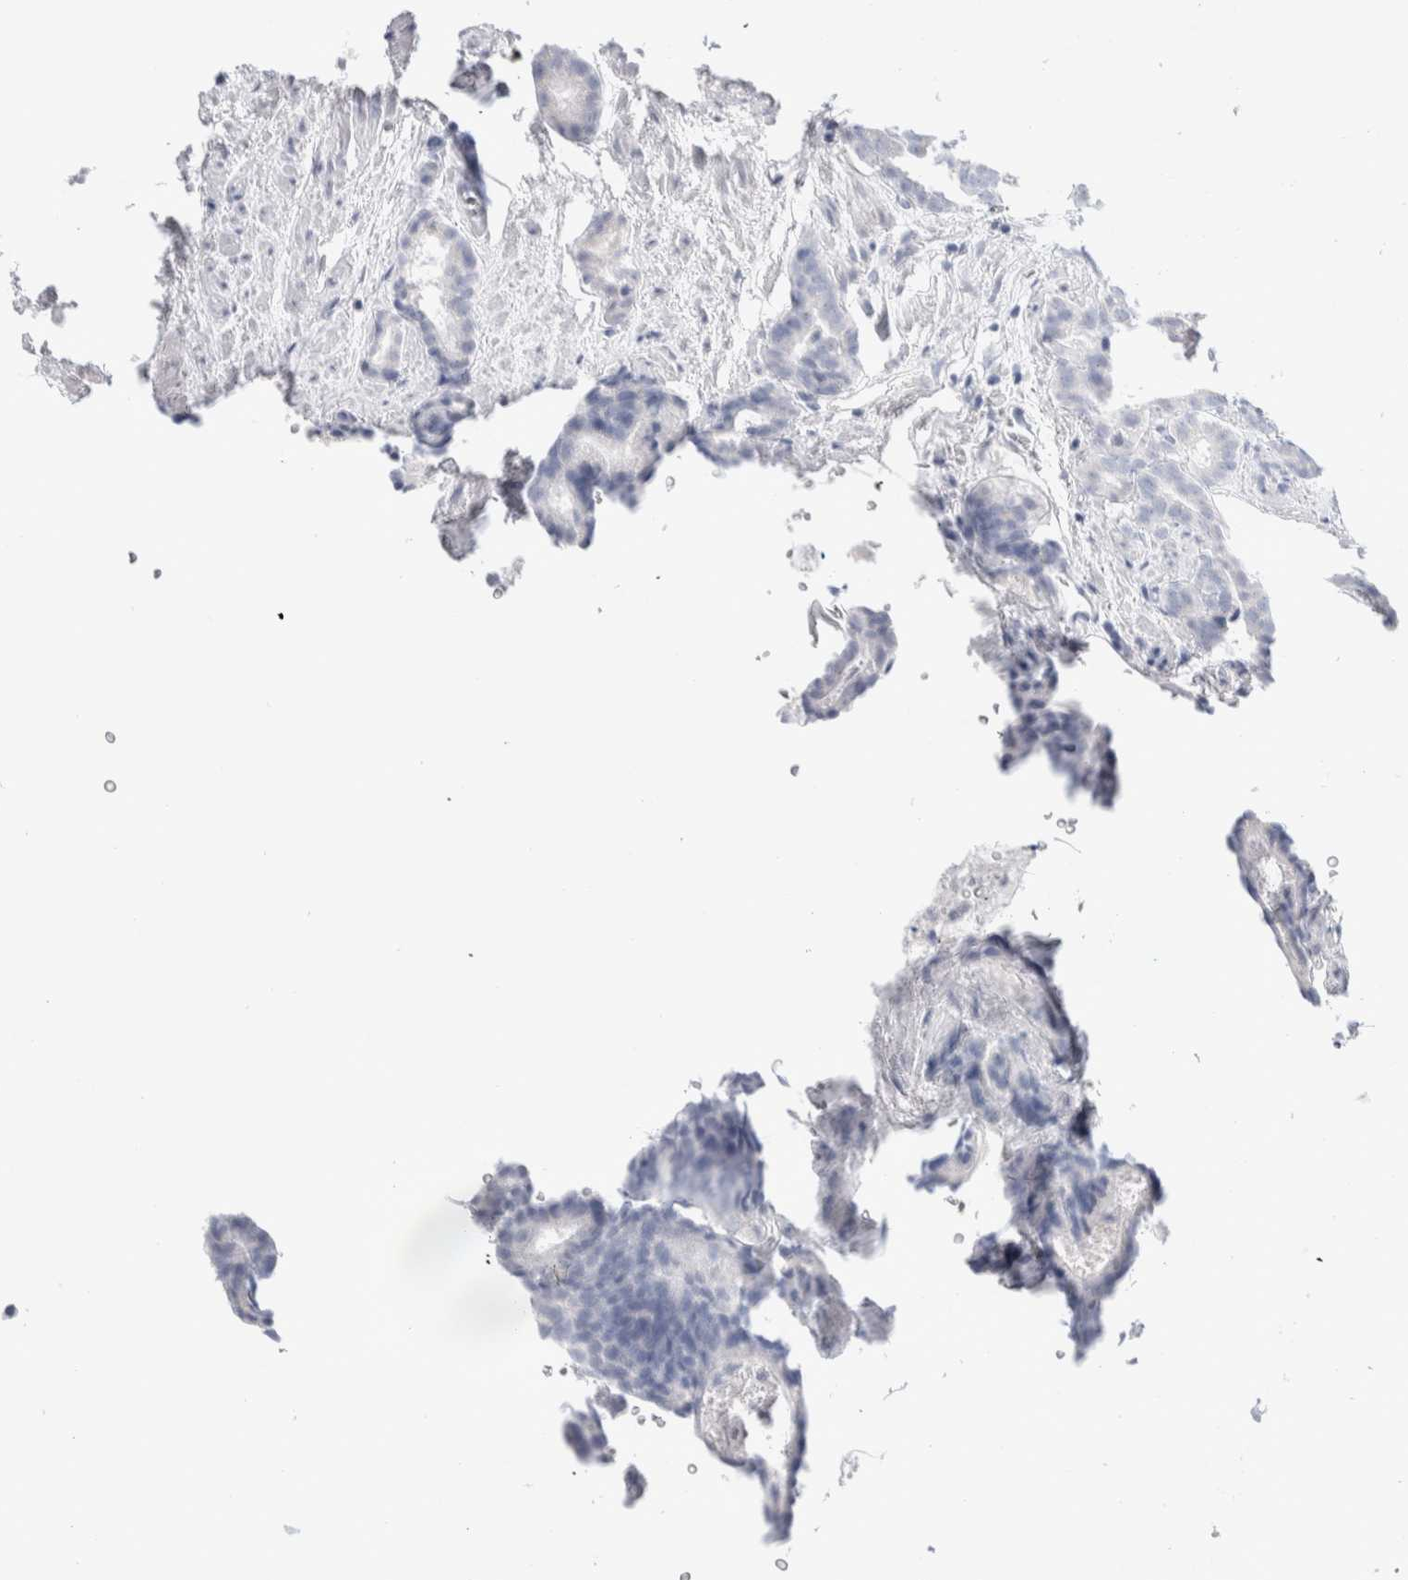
{"staining": {"intensity": "negative", "quantity": "none", "location": "none"}, "tissue": "prostate cancer", "cell_type": "Tumor cells", "image_type": "cancer", "snomed": [{"axis": "morphology", "description": "Adenocarcinoma, Low grade"}, {"axis": "topography", "description": "Prostate"}], "caption": "Immunohistochemistry image of neoplastic tissue: prostate adenocarcinoma (low-grade) stained with DAB exhibits no significant protein expression in tumor cells.", "gene": "GDA", "patient": {"sex": "male", "age": 69}}